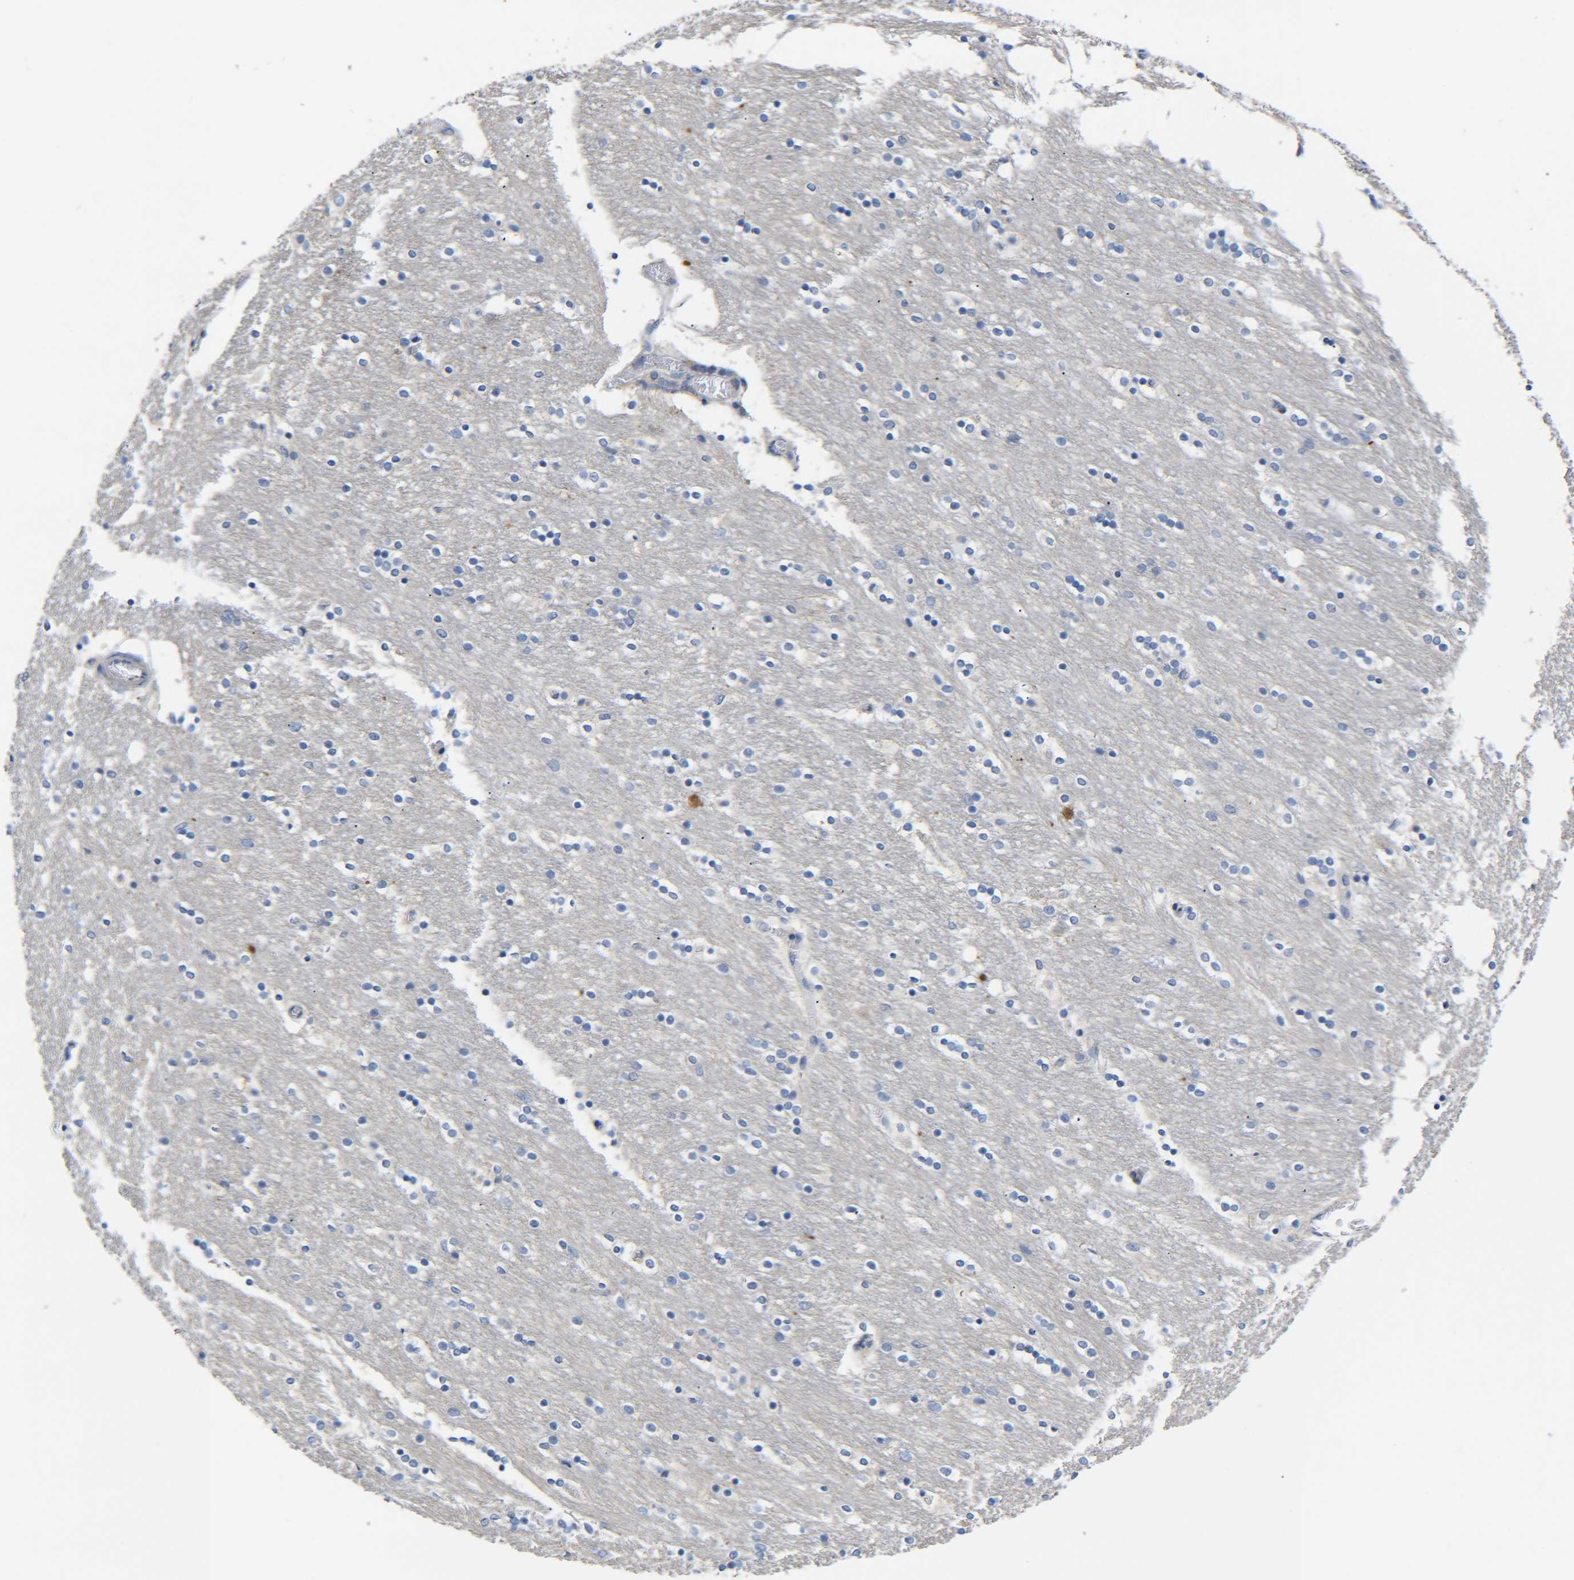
{"staining": {"intensity": "negative", "quantity": "none", "location": "none"}, "tissue": "caudate", "cell_type": "Glial cells", "image_type": "normal", "snomed": [{"axis": "morphology", "description": "Normal tissue, NOS"}, {"axis": "topography", "description": "Lateral ventricle wall"}], "caption": "This is an IHC image of benign caudate. There is no positivity in glial cells.", "gene": "CMTM1", "patient": {"sex": "female", "age": 54}}